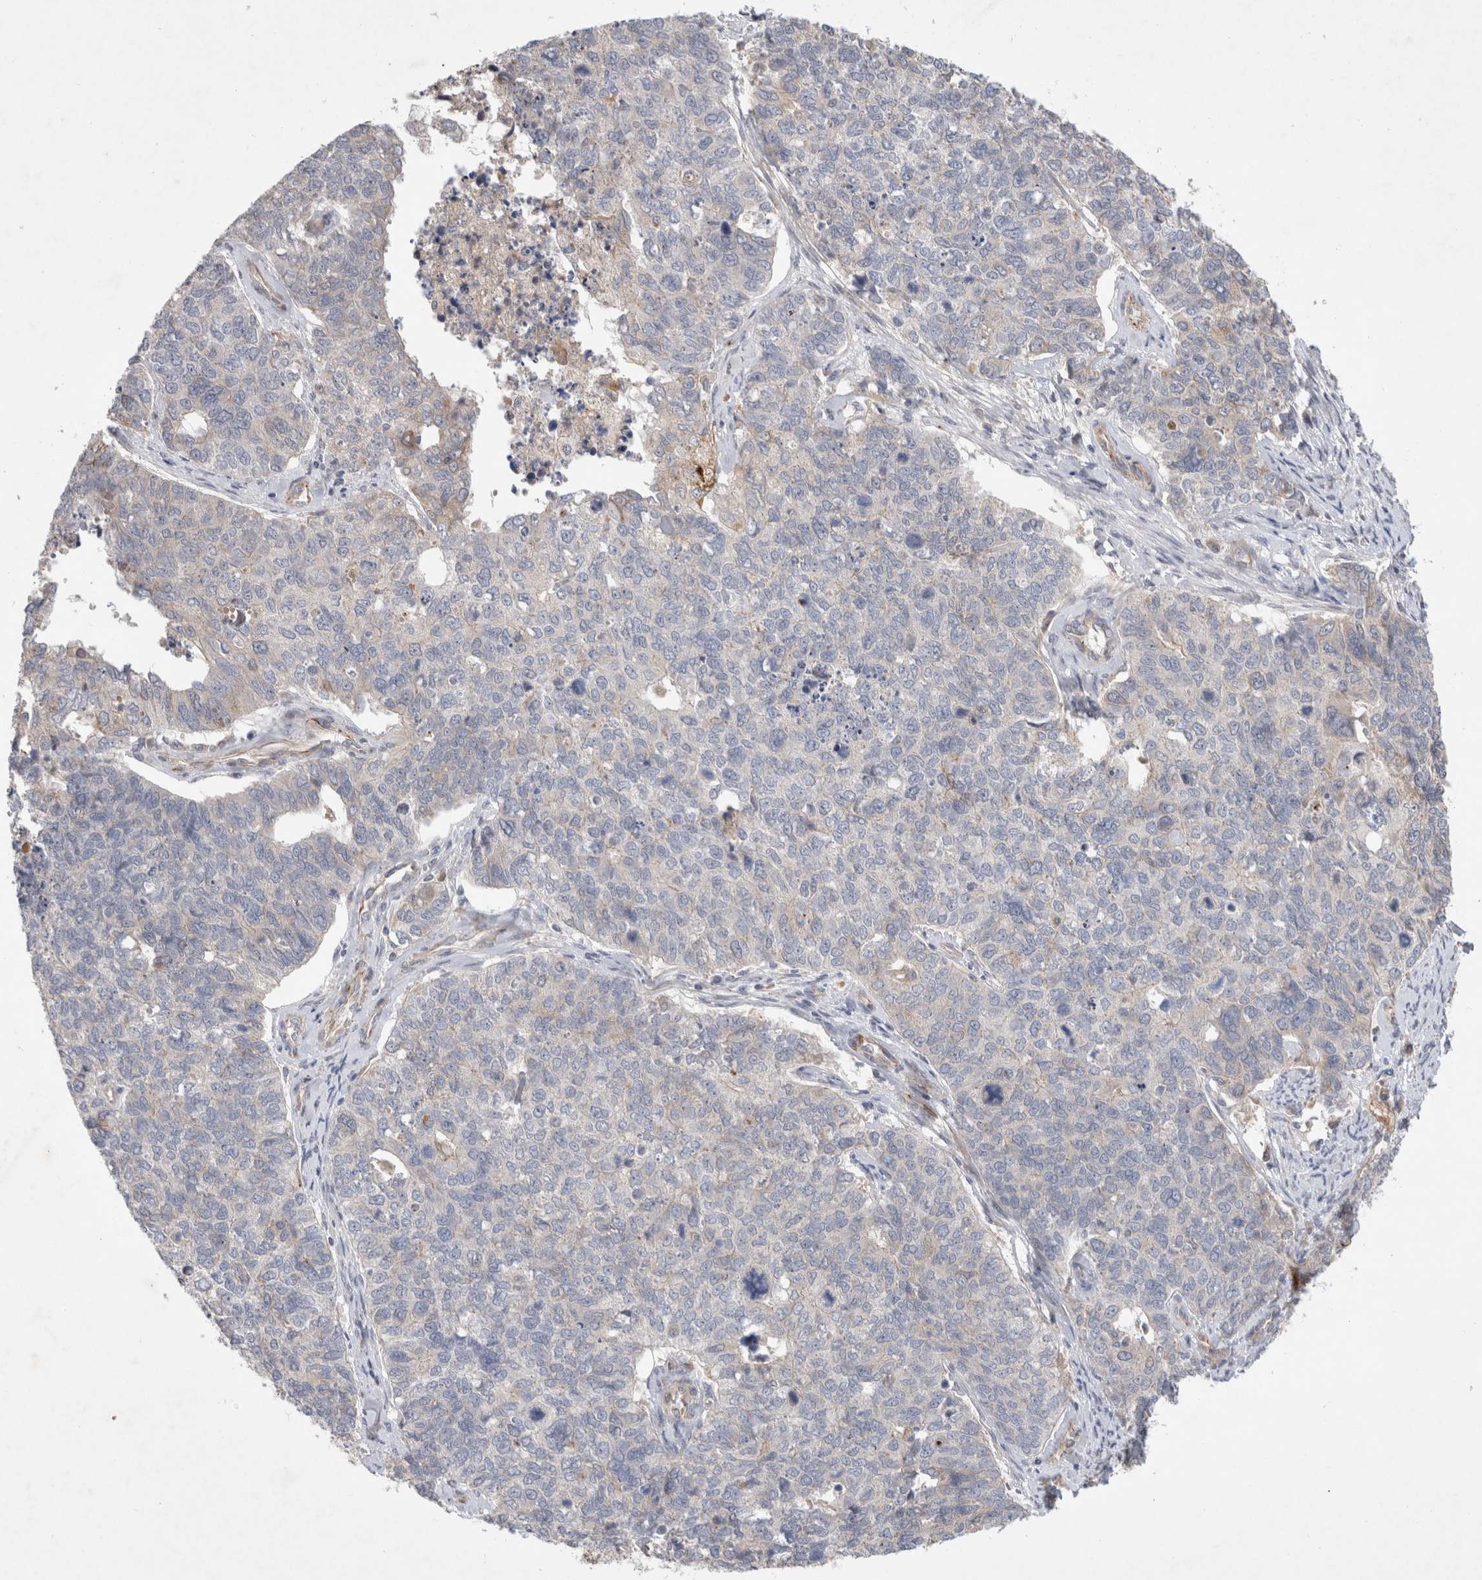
{"staining": {"intensity": "negative", "quantity": "none", "location": "none"}, "tissue": "cervical cancer", "cell_type": "Tumor cells", "image_type": "cancer", "snomed": [{"axis": "morphology", "description": "Squamous cell carcinoma, NOS"}, {"axis": "topography", "description": "Cervix"}], "caption": "Immunohistochemistry photomicrograph of human cervical squamous cell carcinoma stained for a protein (brown), which reveals no positivity in tumor cells.", "gene": "NMU", "patient": {"sex": "female", "age": 63}}